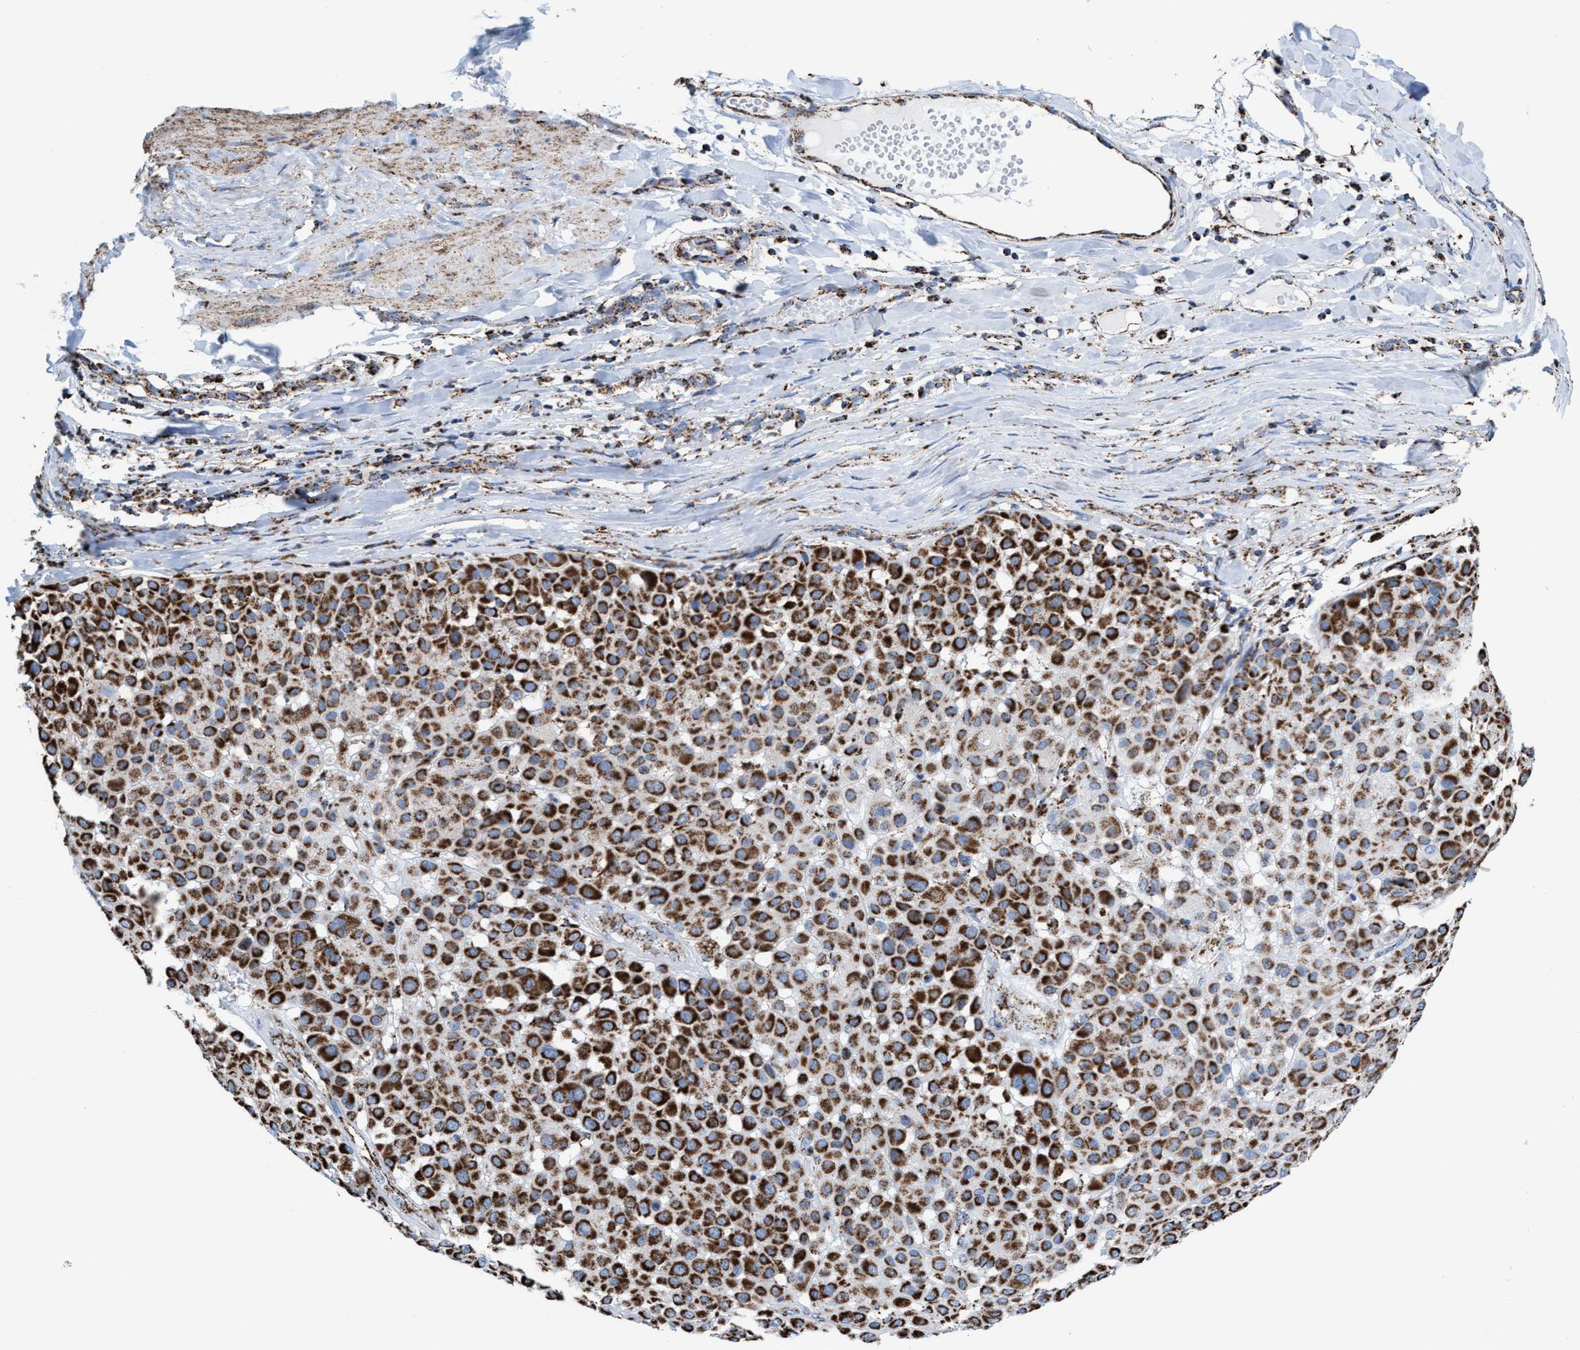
{"staining": {"intensity": "strong", "quantity": ">75%", "location": "cytoplasmic/membranous"}, "tissue": "melanoma", "cell_type": "Tumor cells", "image_type": "cancer", "snomed": [{"axis": "morphology", "description": "Malignant melanoma, Metastatic site"}, {"axis": "topography", "description": "Soft tissue"}], "caption": "Protein expression analysis of human melanoma reveals strong cytoplasmic/membranous expression in about >75% of tumor cells. The protein of interest is shown in brown color, while the nuclei are stained blue.", "gene": "ECHS1", "patient": {"sex": "male", "age": 41}}